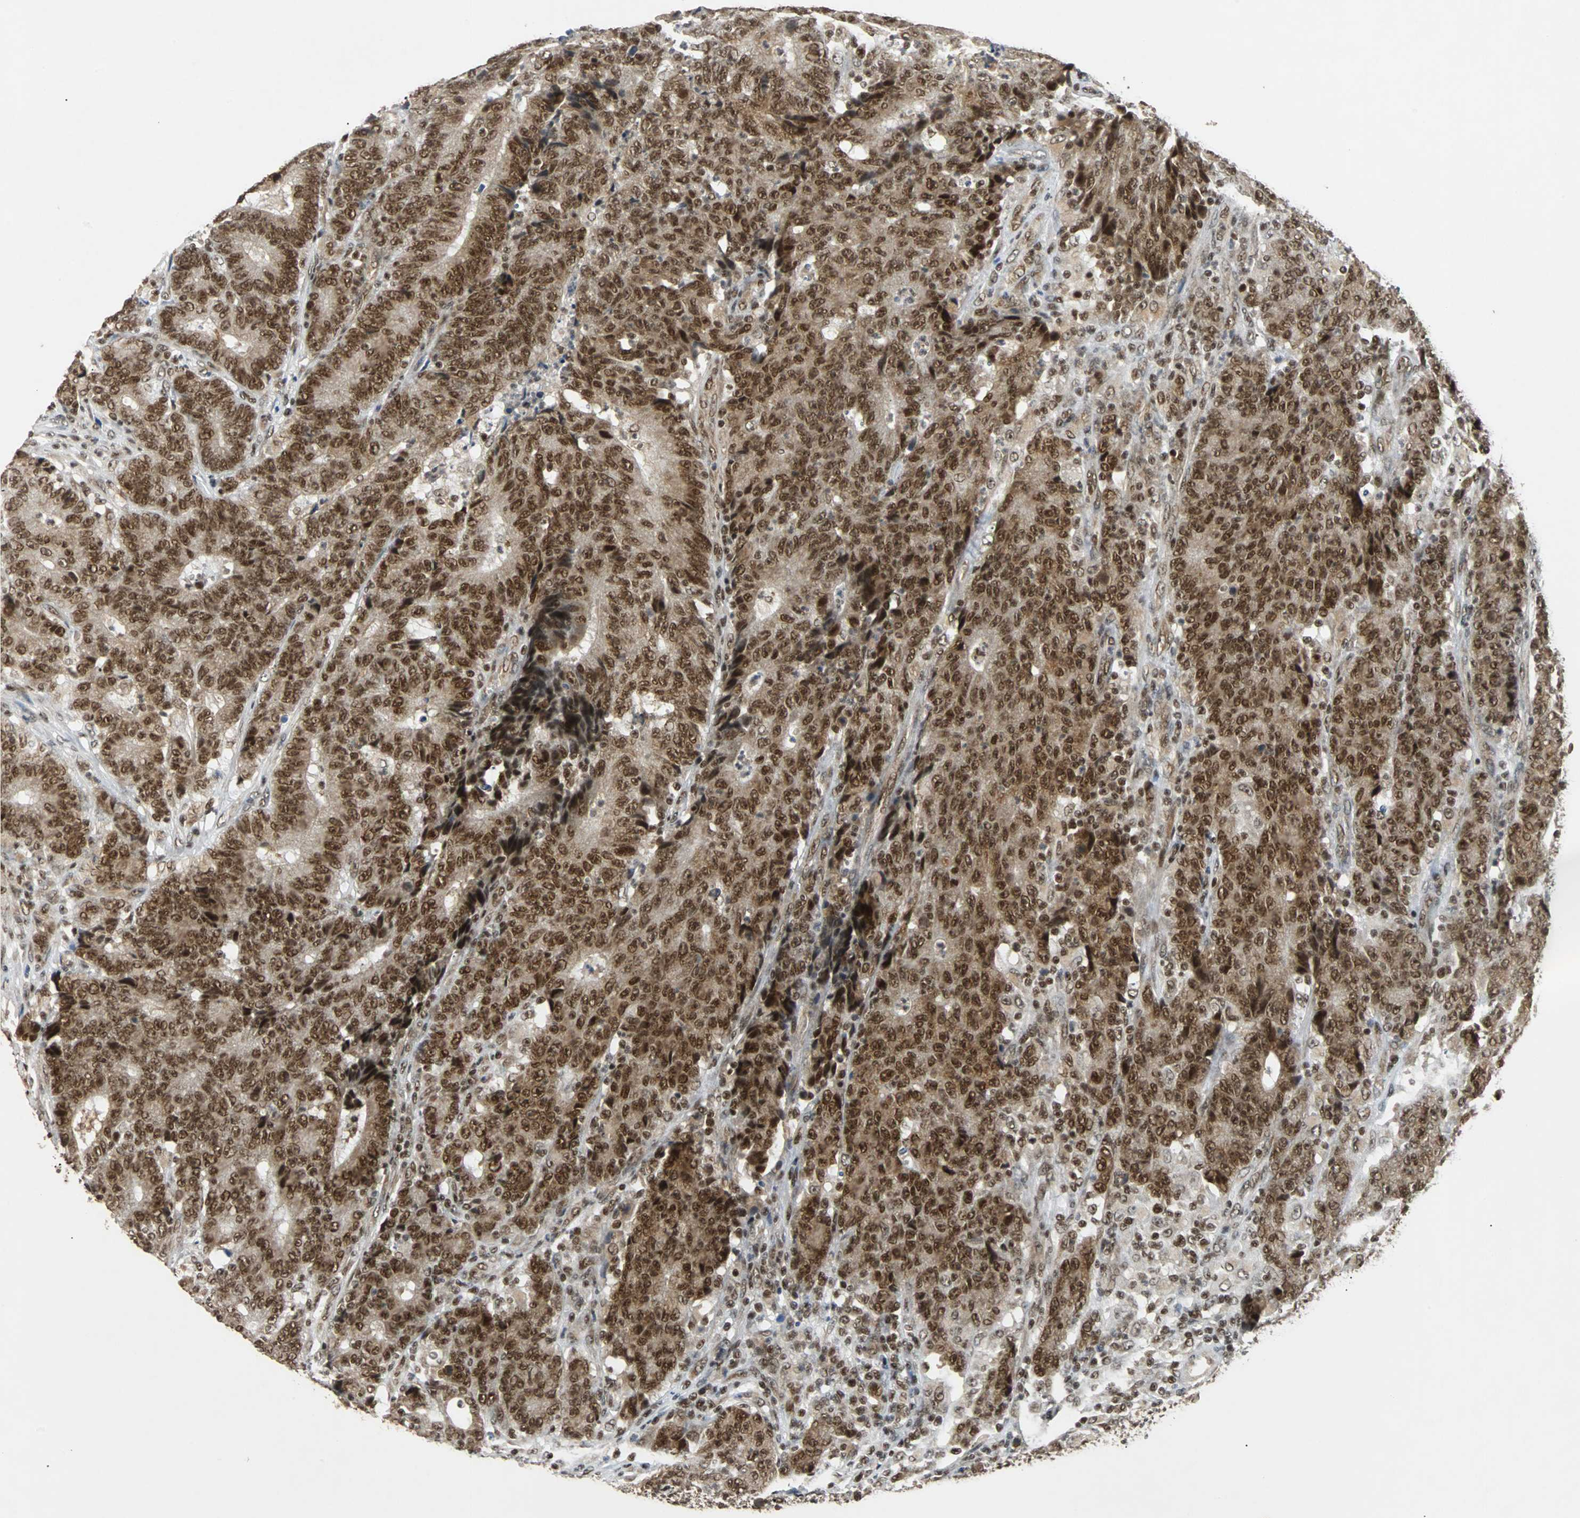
{"staining": {"intensity": "strong", "quantity": ">75%", "location": "nuclear"}, "tissue": "colorectal cancer", "cell_type": "Tumor cells", "image_type": "cancer", "snomed": [{"axis": "morphology", "description": "Normal tissue, NOS"}, {"axis": "morphology", "description": "Adenocarcinoma, NOS"}, {"axis": "topography", "description": "Colon"}], "caption": "Brown immunohistochemical staining in adenocarcinoma (colorectal) exhibits strong nuclear positivity in approximately >75% of tumor cells. (DAB (3,3'-diaminobenzidine) = brown stain, brightfield microscopy at high magnification).", "gene": "TAF5", "patient": {"sex": "female", "age": 75}}